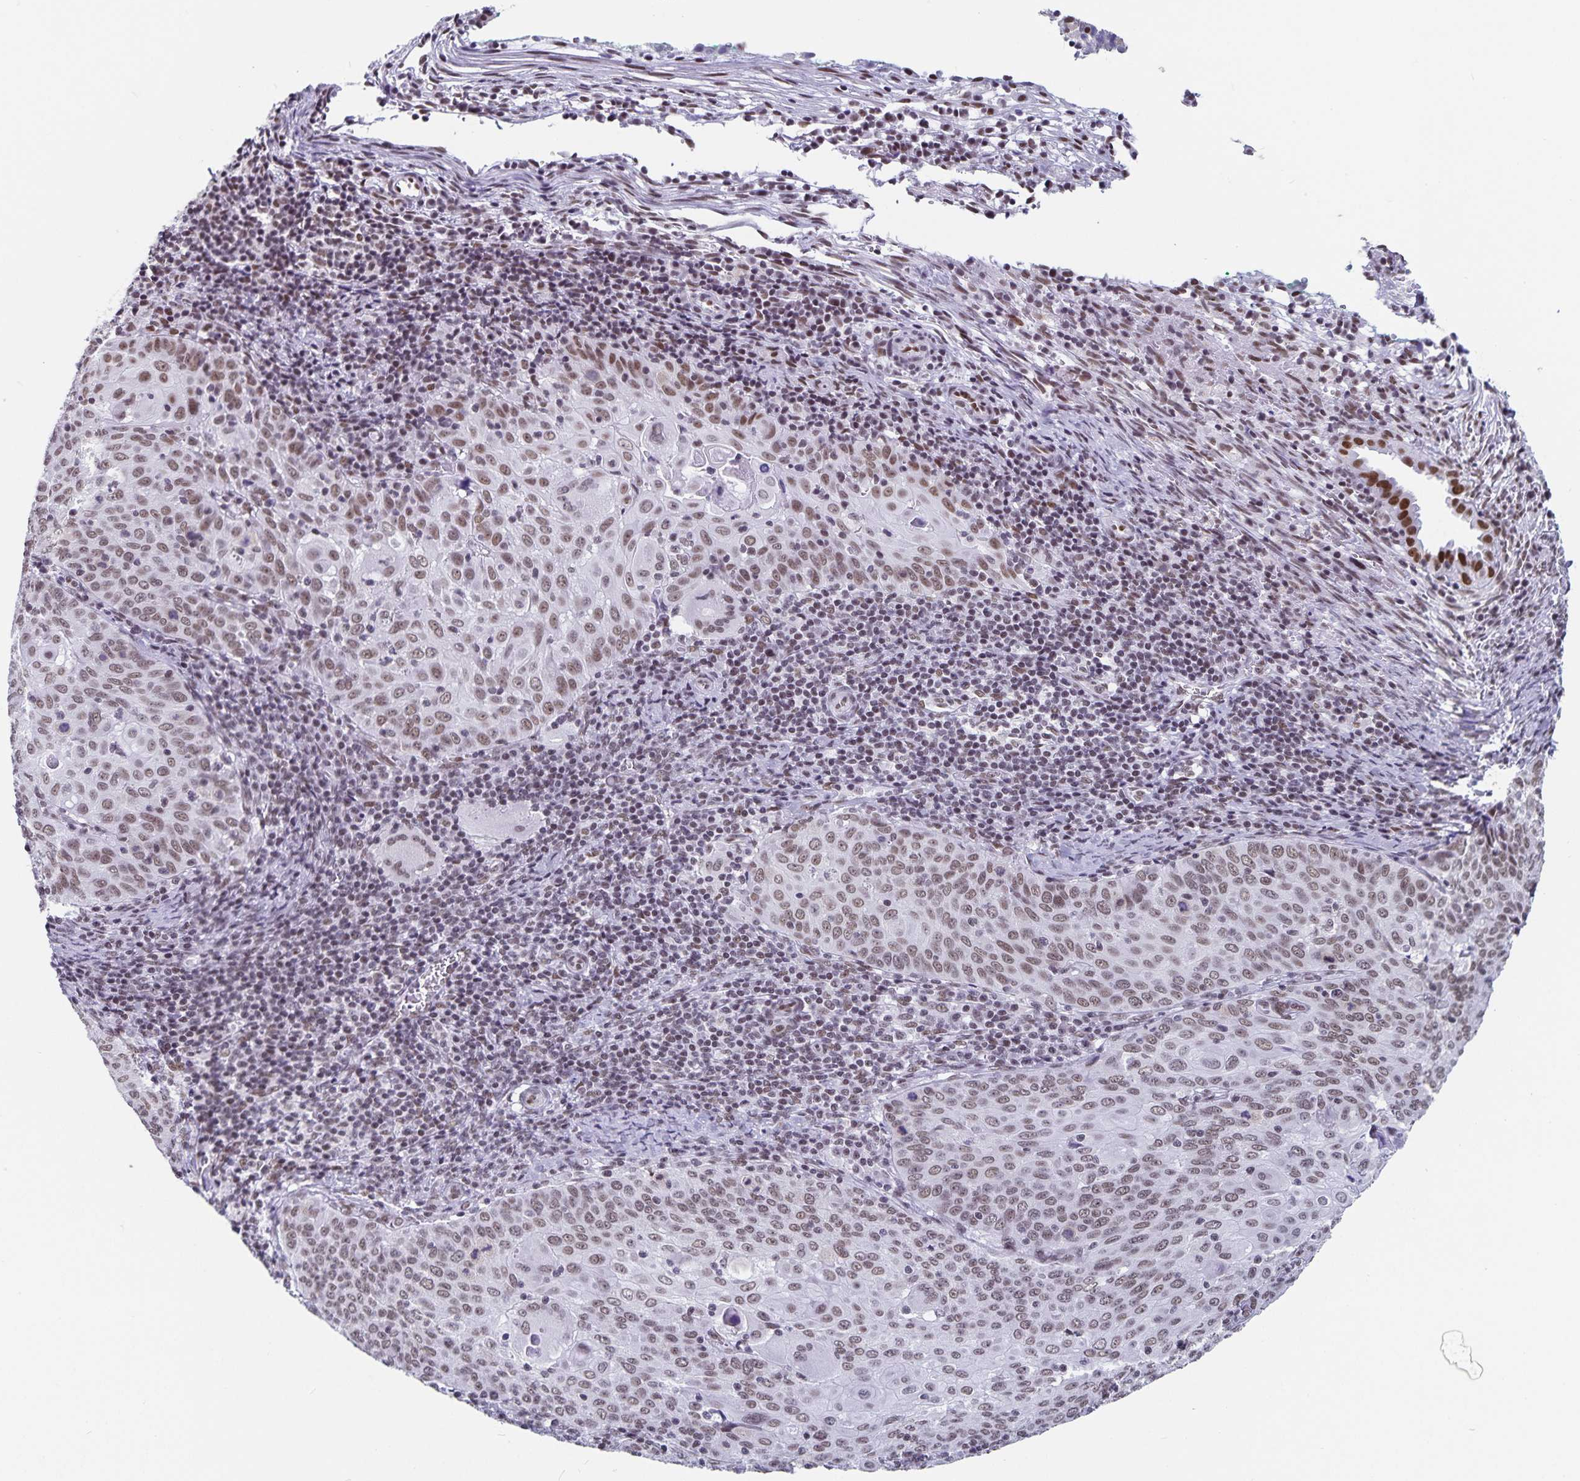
{"staining": {"intensity": "moderate", "quantity": ">75%", "location": "nuclear"}, "tissue": "cervical cancer", "cell_type": "Tumor cells", "image_type": "cancer", "snomed": [{"axis": "morphology", "description": "Squamous cell carcinoma, NOS"}, {"axis": "topography", "description": "Cervix"}], "caption": "Immunohistochemistry (IHC) staining of squamous cell carcinoma (cervical), which shows medium levels of moderate nuclear expression in about >75% of tumor cells indicating moderate nuclear protein positivity. The staining was performed using DAB (brown) for protein detection and nuclei were counterstained in hematoxylin (blue).", "gene": "PBX2", "patient": {"sex": "female", "age": 65}}